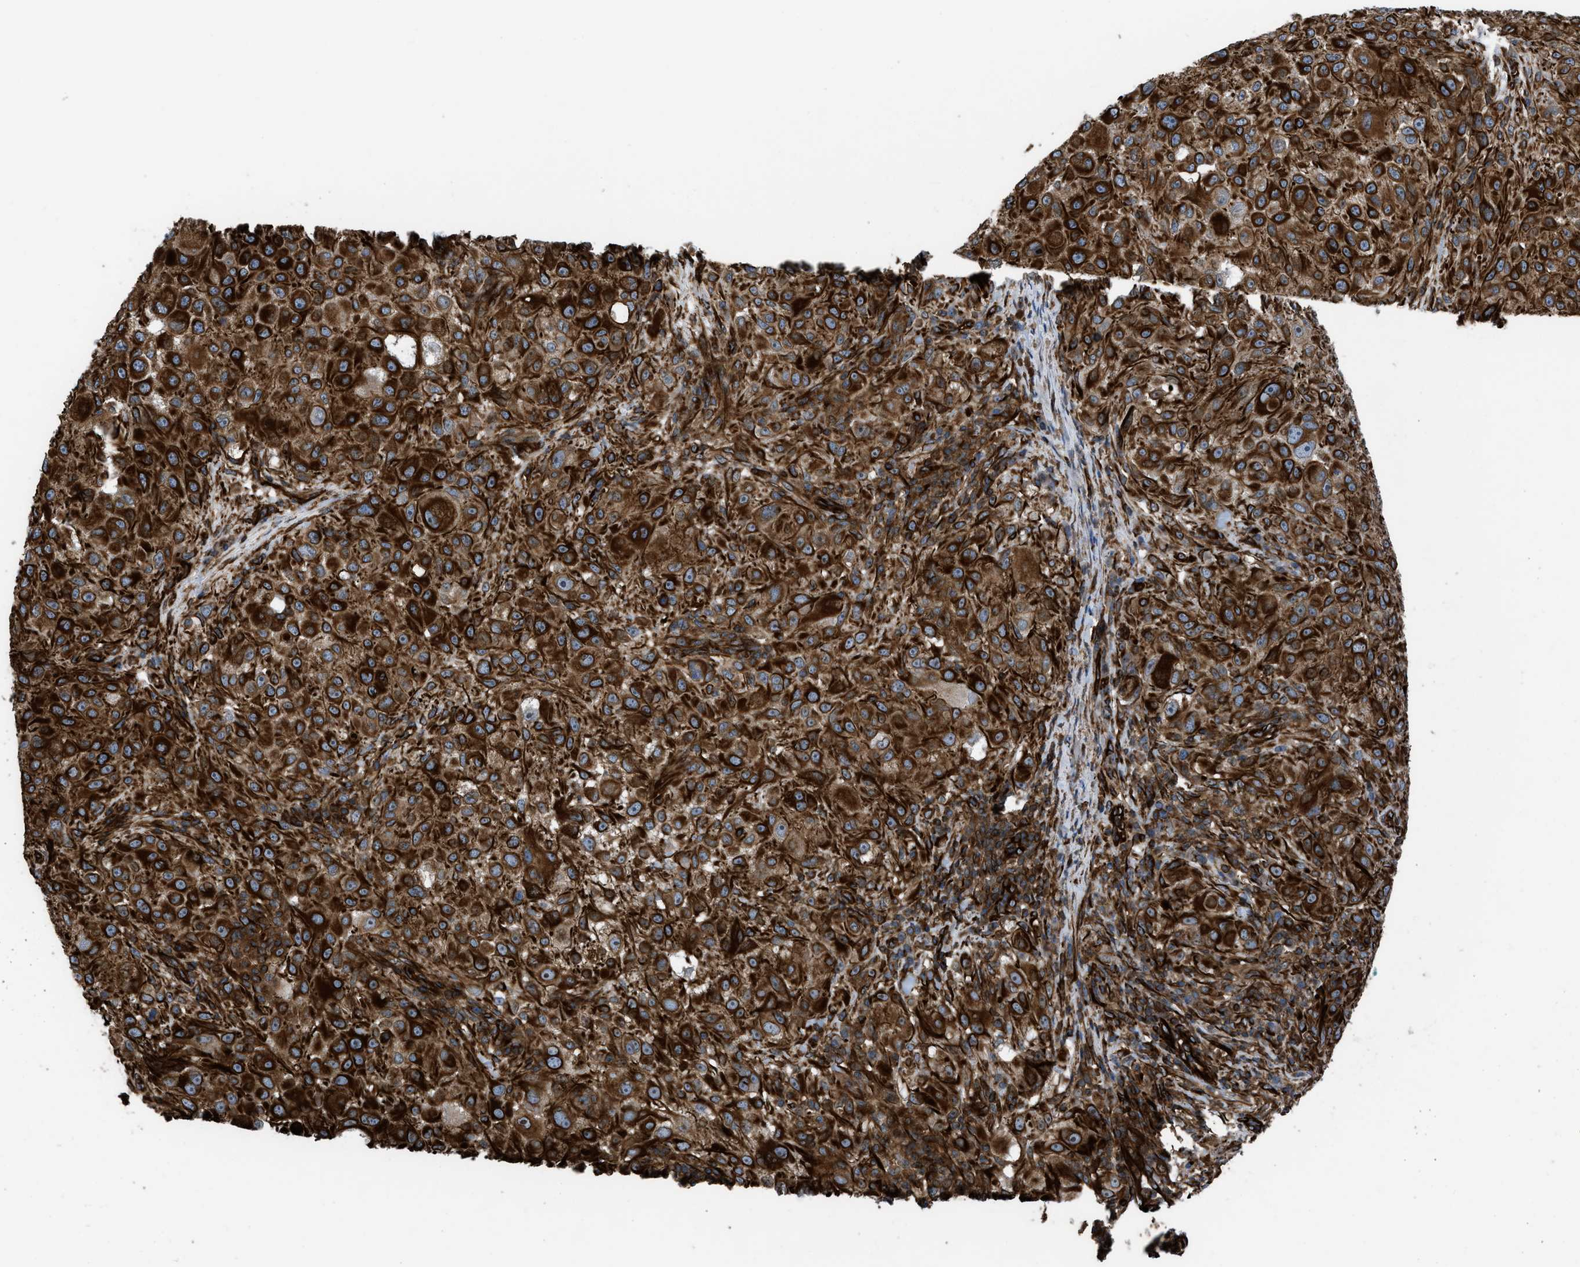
{"staining": {"intensity": "strong", "quantity": ">75%", "location": "cytoplasmic/membranous"}, "tissue": "melanoma", "cell_type": "Tumor cells", "image_type": "cancer", "snomed": [{"axis": "morphology", "description": "Necrosis, NOS"}, {"axis": "morphology", "description": "Malignant melanoma, NOS"}, {"axis": "topography", "description": "Skin"}], "caption": "Human malignant melanoma stained with a brown dye shows strong cytoplasmic/membranous positive staining in approximately >75% of tumor cells.", "gene": "PTPRE", "patient": {"sex": "female", "age": 87}}